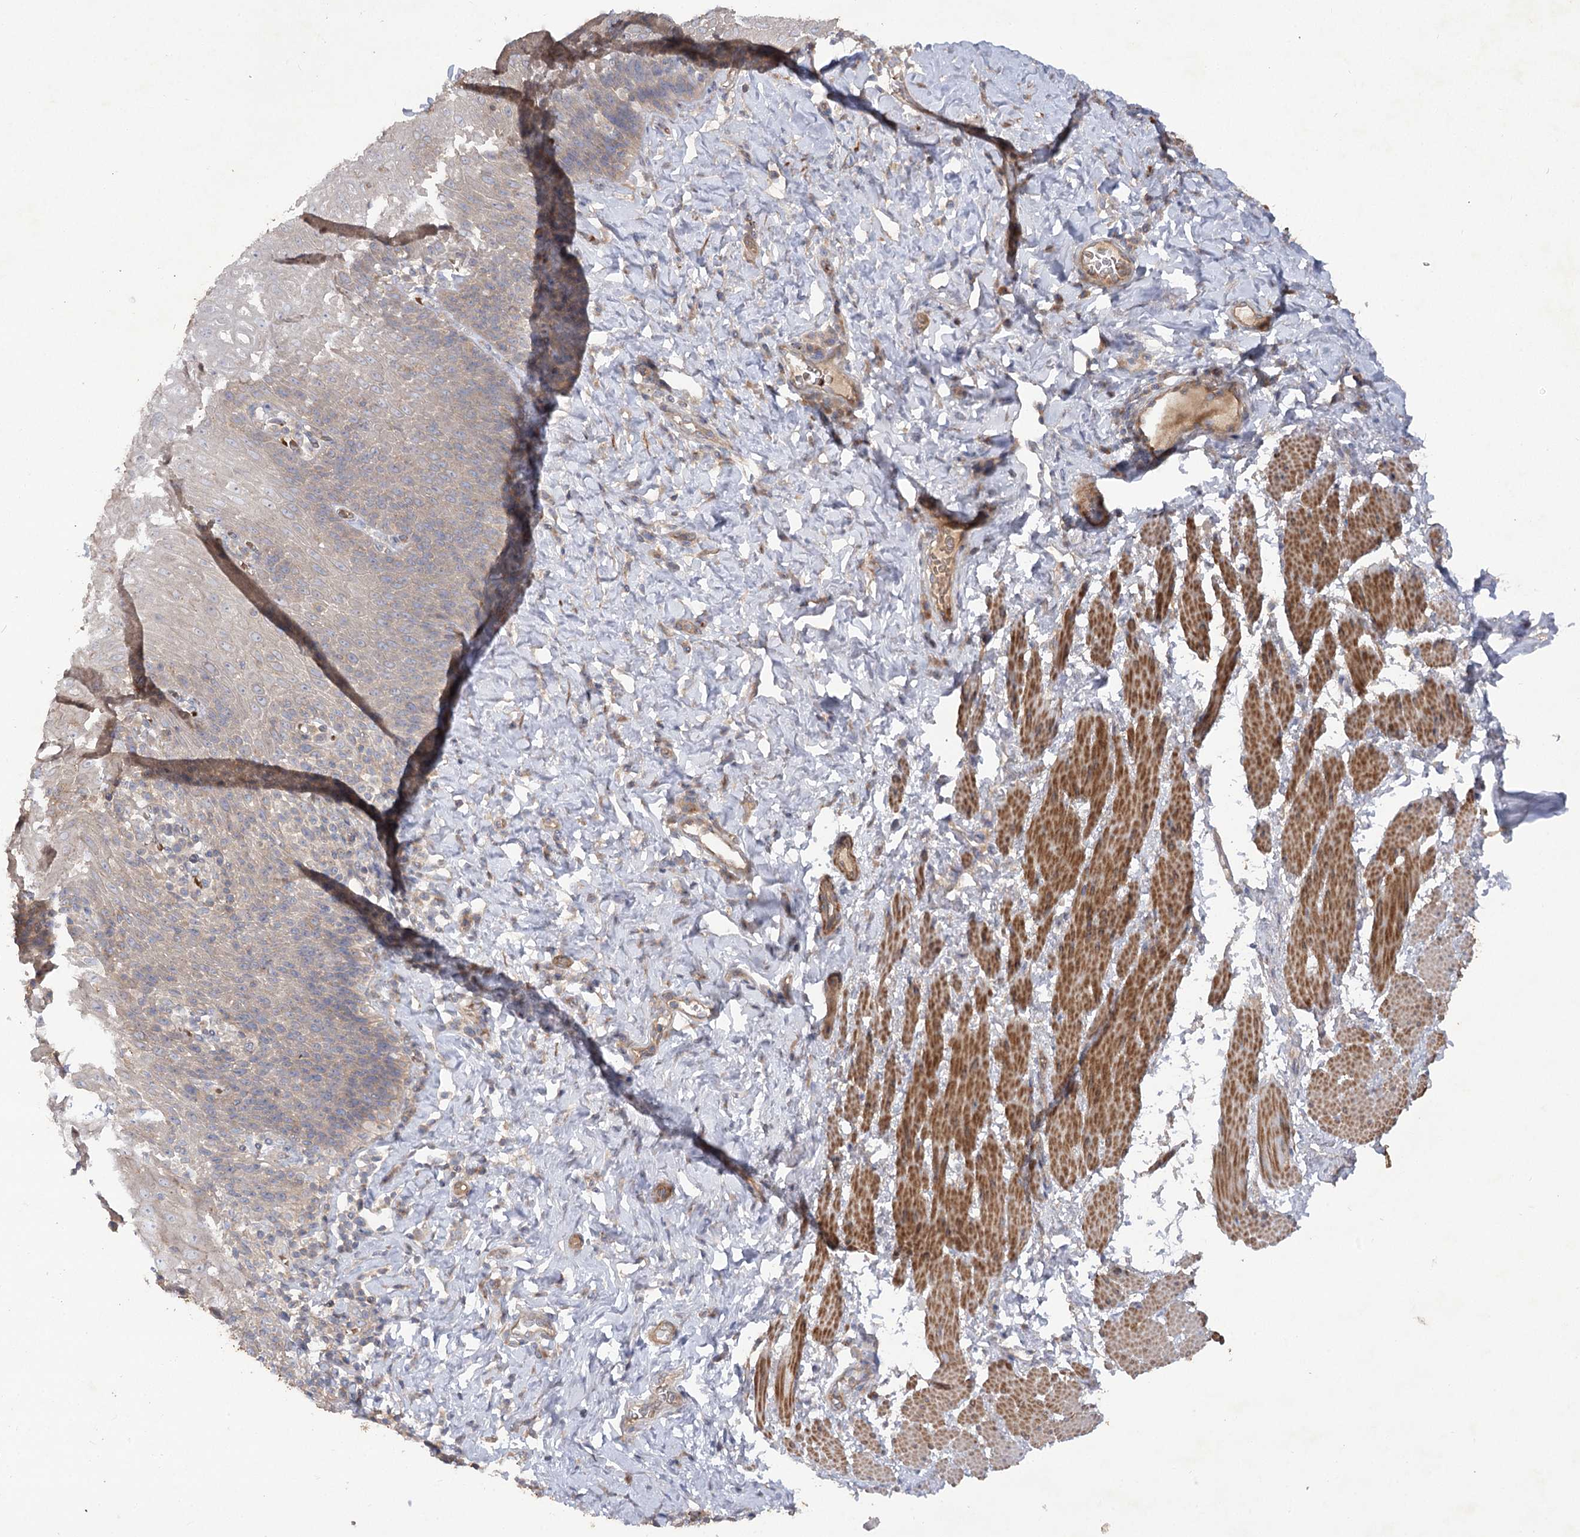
{"staining": {"intensity": "weak", "quantity": "25%-75%", "location": "cytoplasmic/membranous"}, "tissue": "esophagus", "cell_type": "Squamous epithelial cells", "image_type": "normal", "snomed": [{"axis": "morphology", "description": "Normal tissue, NOS"}, {"axis": "topography", "description": "Esophagus"}], "caption": "A high-resolution photomicrograph shows immunohistochemistry (IHC) staining of benign esophagus, which demonstrates weak cytoplasmic/membranous staining in about 25%-75% of squamous epithelial cells.", "gene": "KIAA0825", "patient": {"sex": "female", "age": 61}}